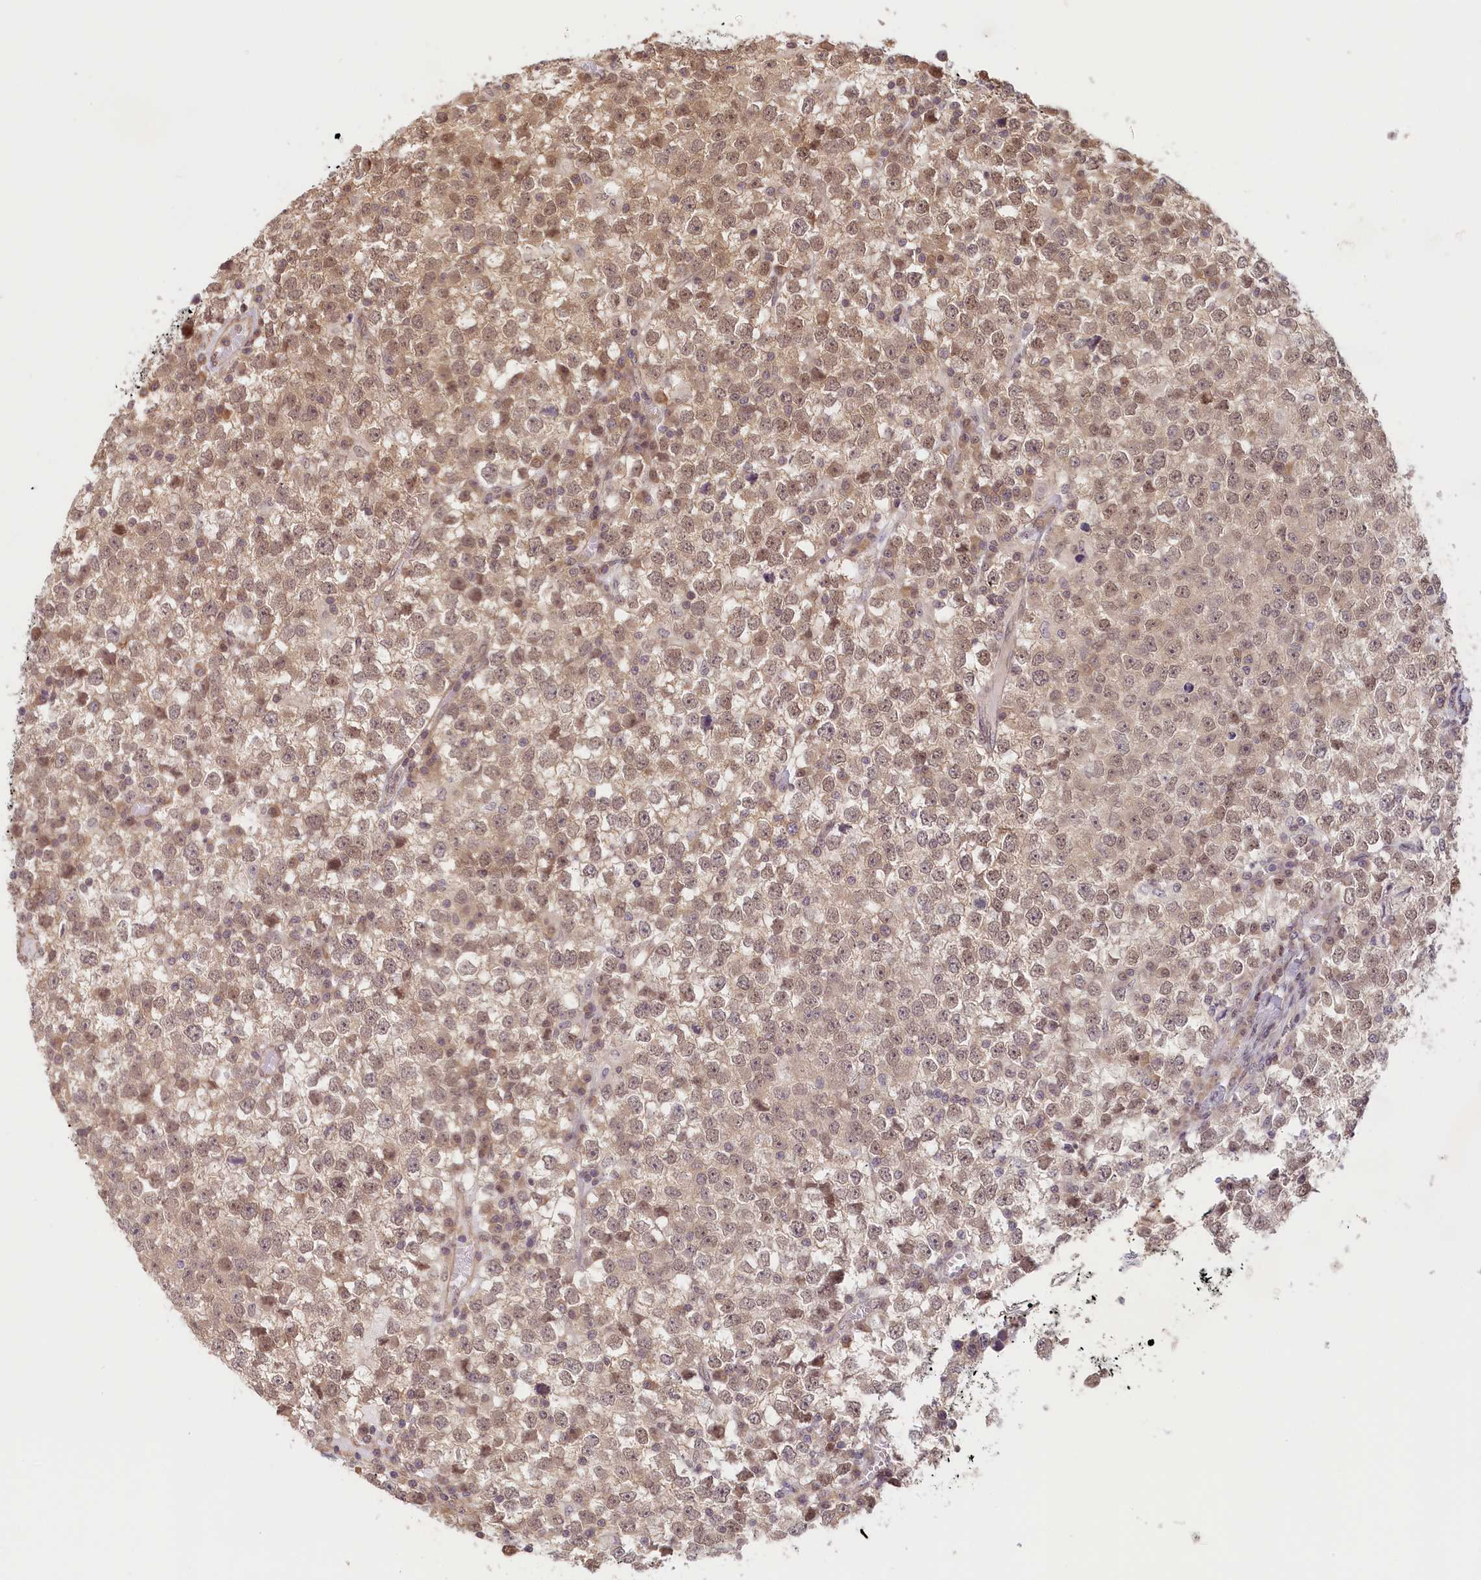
{"staining": {"intensity": "moderate", "quantity": ">75%", "location": "cytoplasmic/membranous,nuclear"}, "tissue": "testis cancer", "cell_type": "Tumor cells", "image_type": "cancer", "snomed": [{"axis": "morphology", "description": "Seminoma, NOS"}, {"axis": "topography", "description": "Testis"}], "caption": "Immunohistochemistry (IHC) (DAB (3,3'-diaminobenzidine)) staining of human testis cancer (seminoma) shows moderate cytoplasmic/membranous and nuclear protein expression in approximately >75% of tumor cells.", "gene": "C19orf44", "patient": {"sex": "male", "age": 65}}